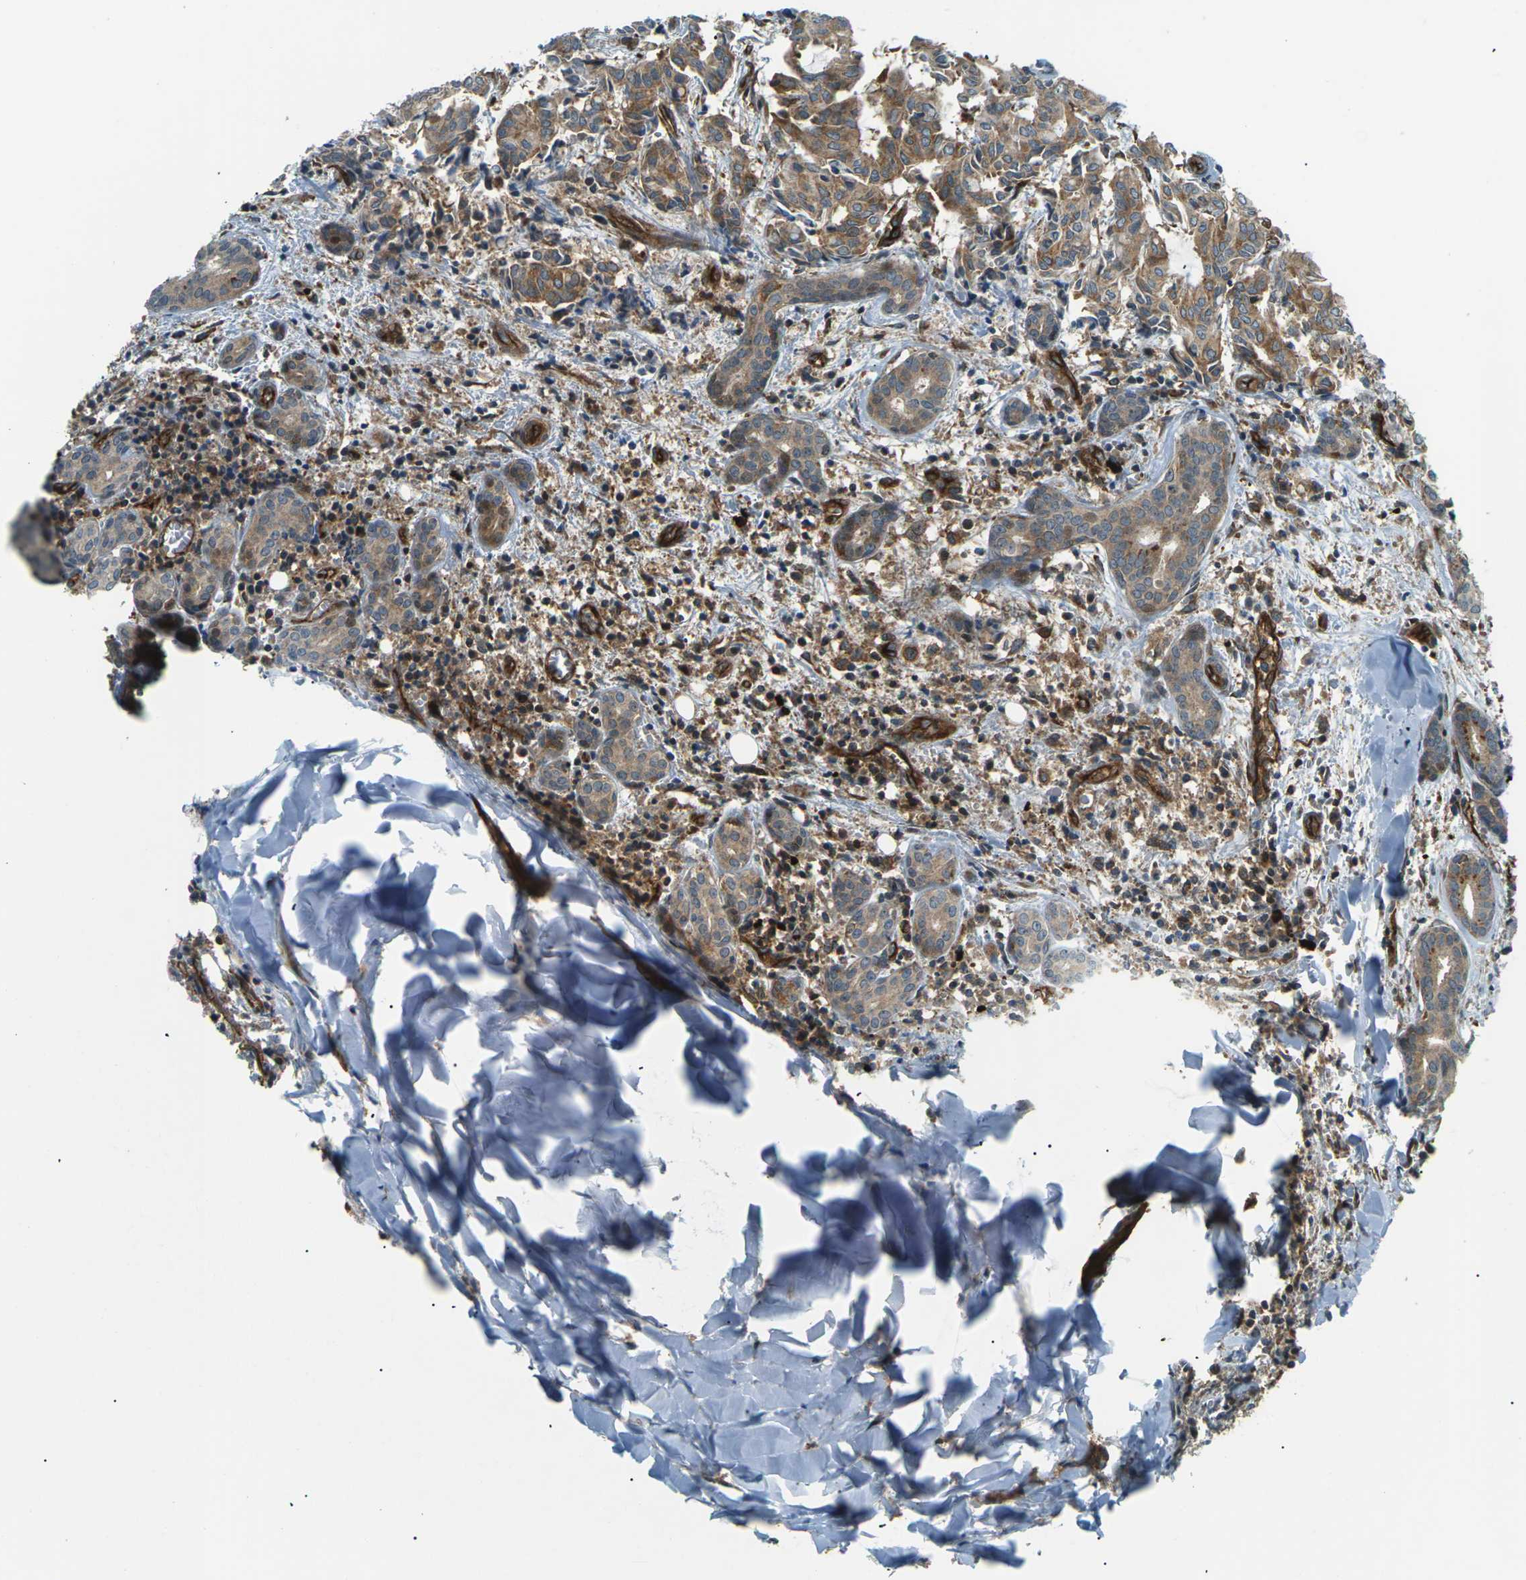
{"staining": {"intensity": "moderate", "quantity": ">75%", "location": "cytoplasmic/membranous"}, "tissue": "head and neck cancer", "cell_type": "Tumor cells", "image_type": "cancer", "snomed": [{"axis": "morphology", "description": "Adenocarcinoma, NOS"}, {"axis": "topography", "description": "Salivary gland"}, {"axis": "topography", "description": "Head-Neck"}], "caption": "Immunohistochemical staining of head and neck adenocarcinoma shows moderate cytoplasmic/membranous protein staining in about >75% of tumor cells. (IHC, brightfield microscopy, high magnification).", "gene": "S1PR1", "patient": {"sex": "female", "age": 59}}